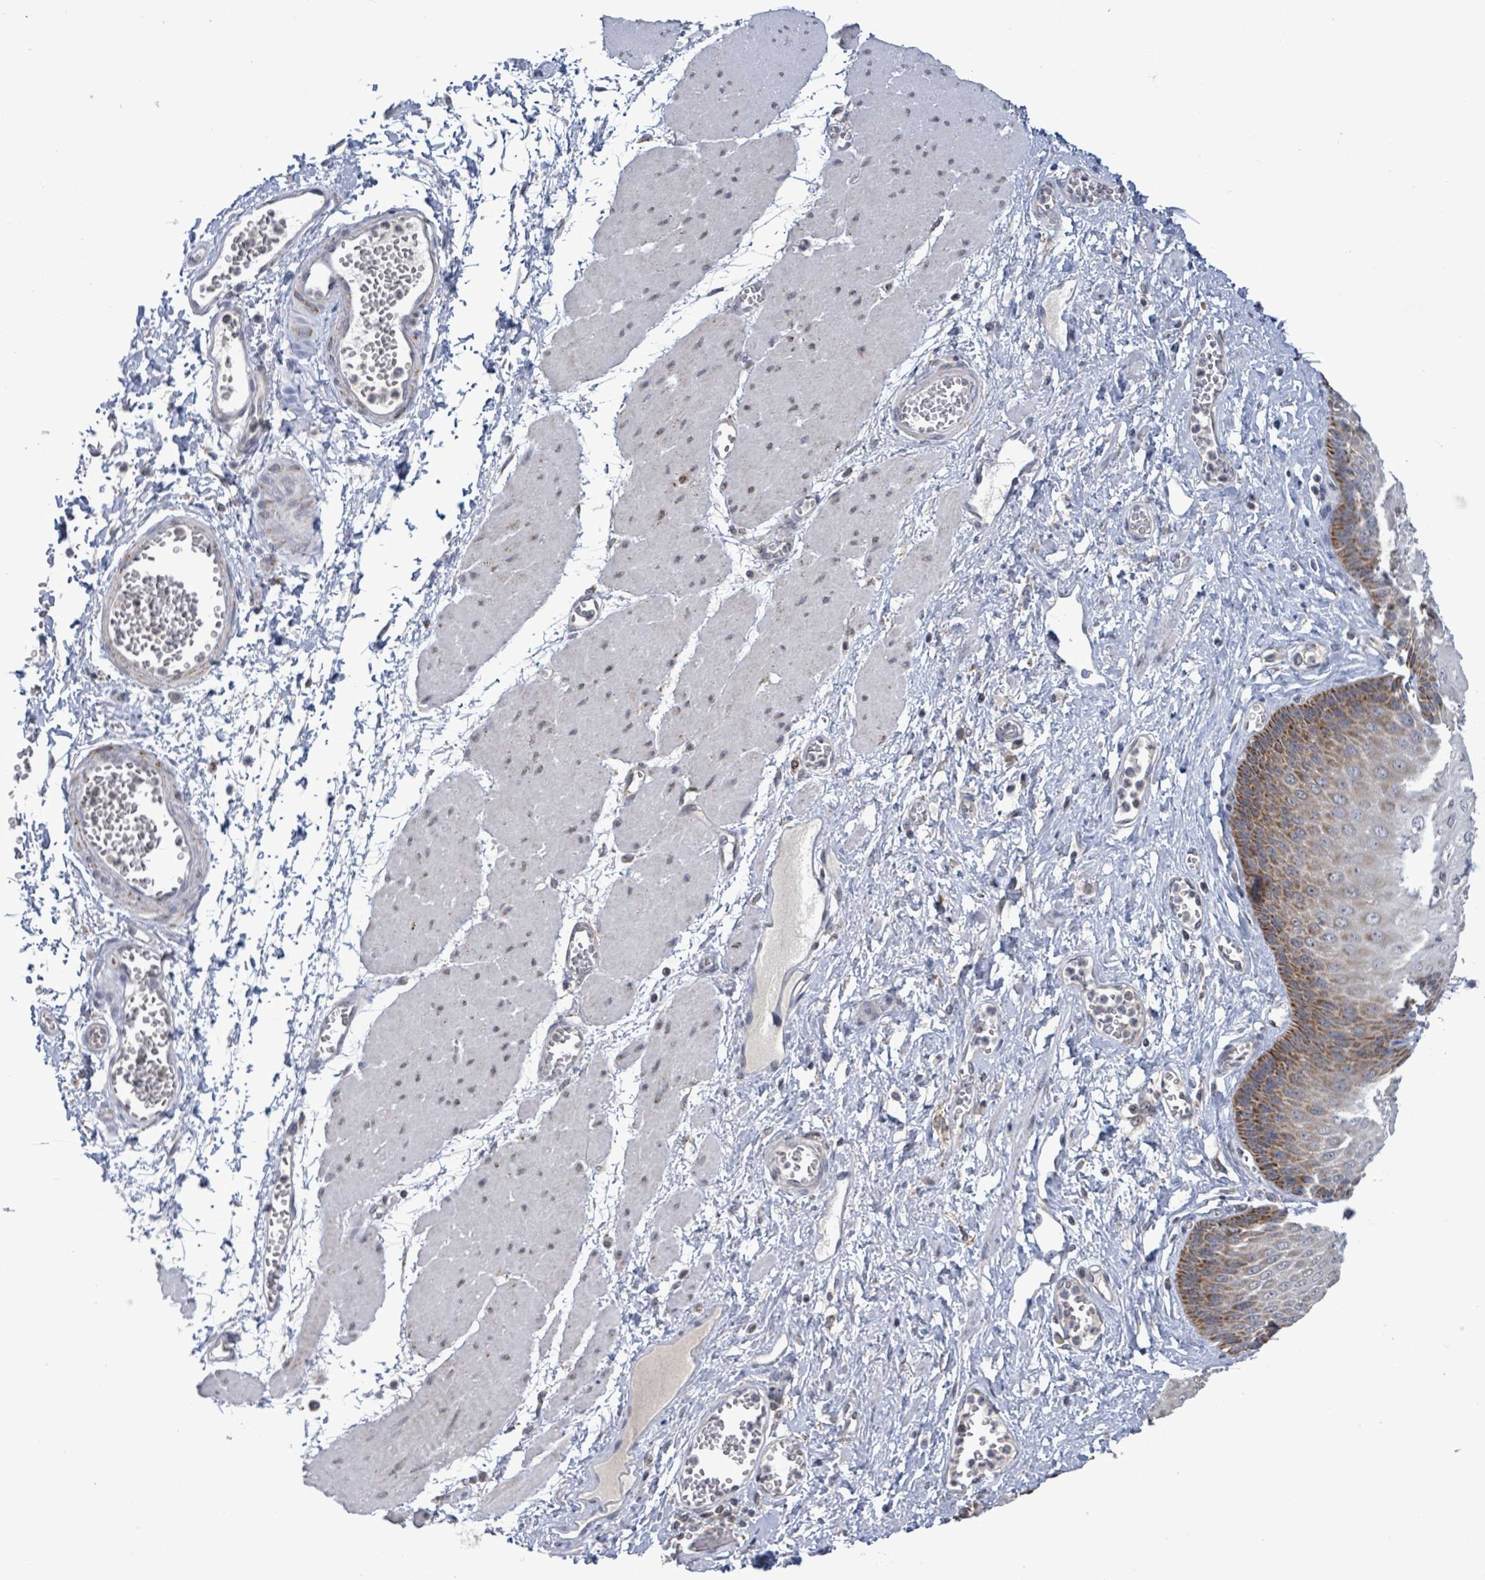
{"staining": {"intensity": "moderate", "quantity": "25%-75%", "location": "cytoplasmic/membranous"}, "tissue": "esophagus", "cell_type": "Squamous epithelial cells", "image_type": "normal", "snomed": [{"axis": "morphology", "description": "Normal tissue, NOS"}, {"axis": "topography", "description": "Esophagus"}], "caption": "Protein expression analysis of benign esophagus exhibits moderate cytoplasmic/membranous staining in approximately 25%-75% of squamous epithelial cells.", "gene": "COQ10B", "patient": {"sex": "male", "age": 60}}